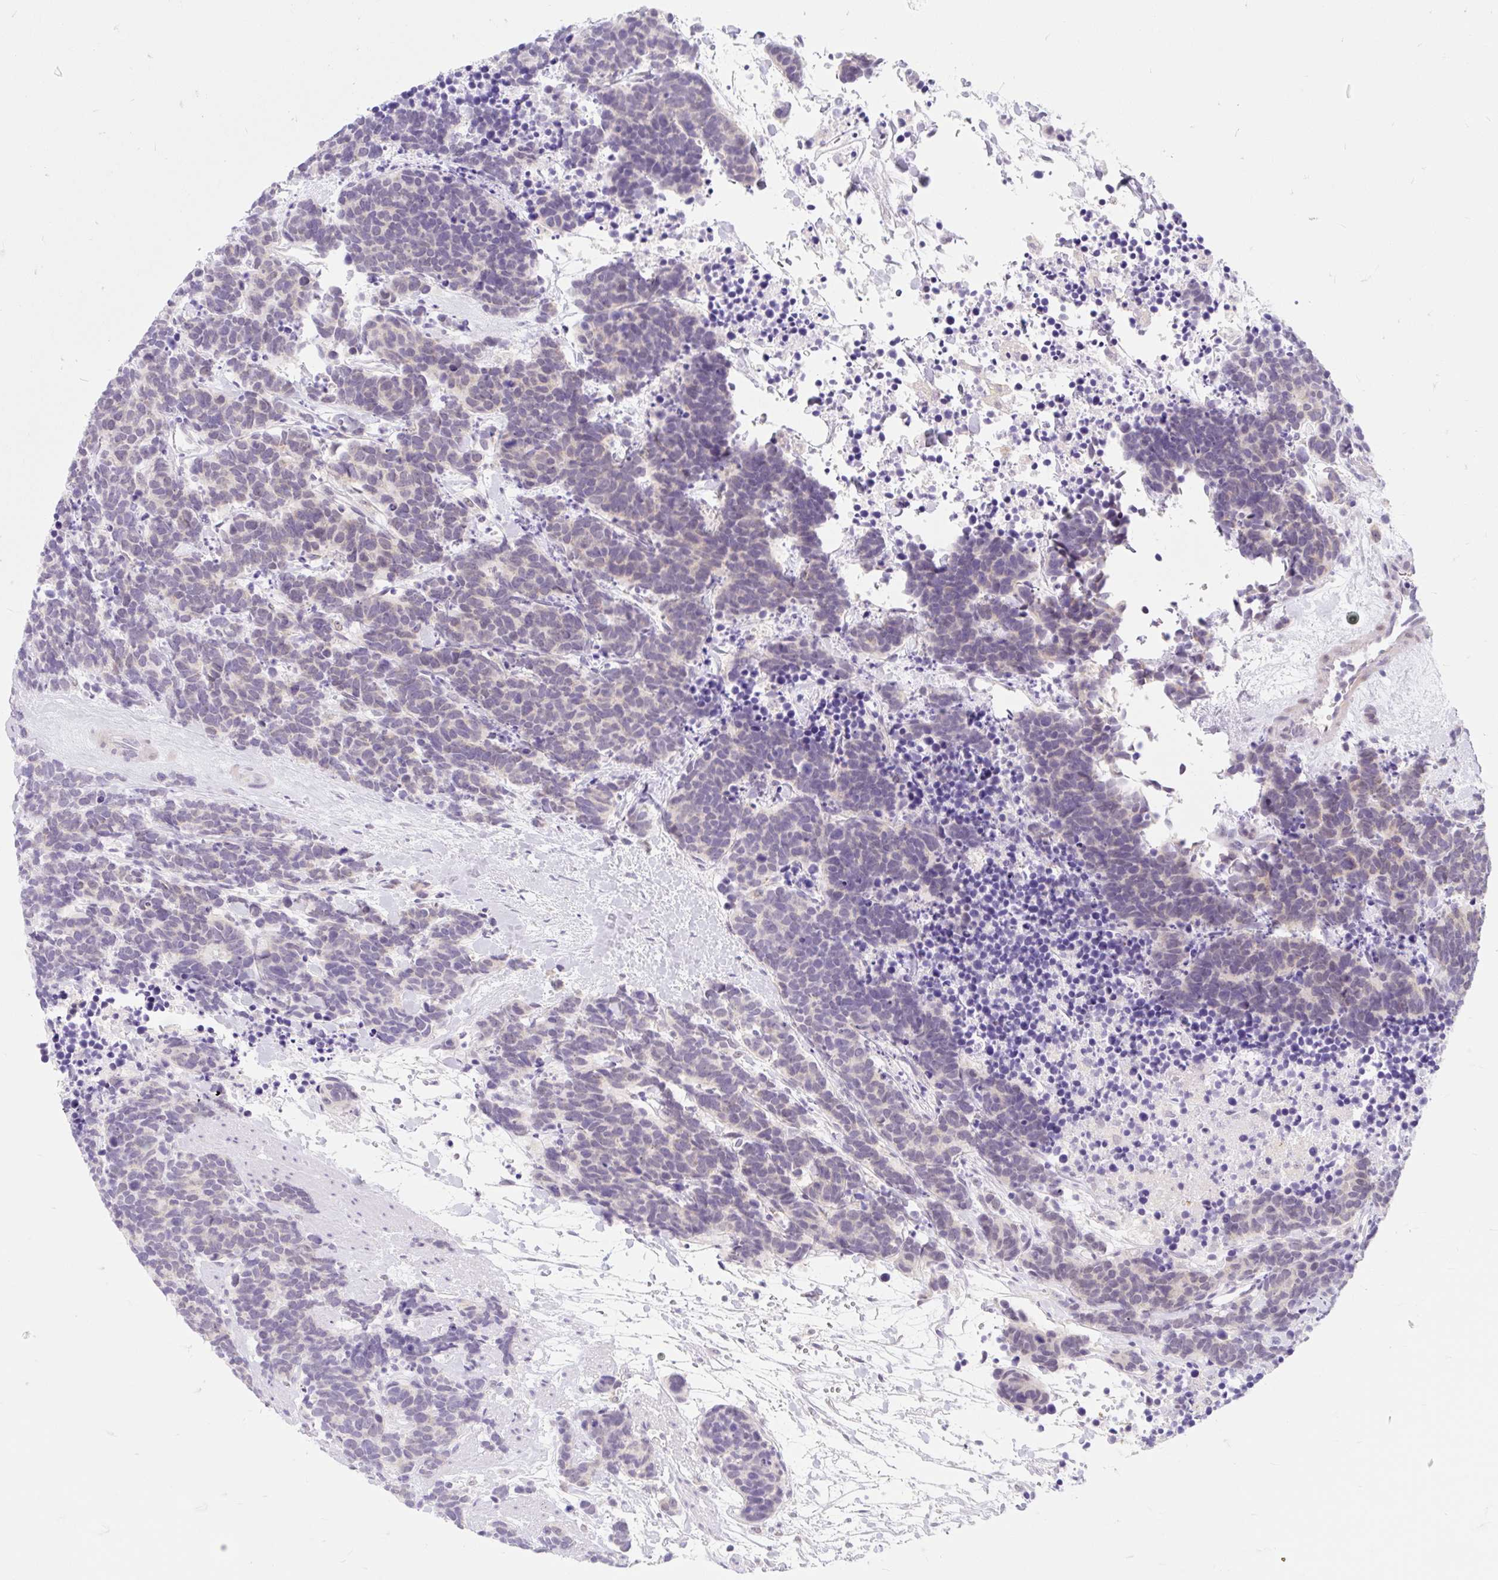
{"staining": {"intensity": "negative", "quantity": "none", "location": "none"}, "tissue": "carcinoid", "cell_type": "Tumor cells", "image_type": "cancer", "snomed": [{"axis": "morphology", "description": "Carcinoma, NOS"}, {"axis": "morphology", "description": "Carcinoid, malignant, NOS"}, {"axis": "topography", "description": "Prostate"}], "caption": "High power microscopy image of an immunohistochemistry histopathology image of malignant carcinoid, revealing no significant positivity in tumor cells.", "gene": "ITPK1", "patient": {"sex": "male", "age": 57}}